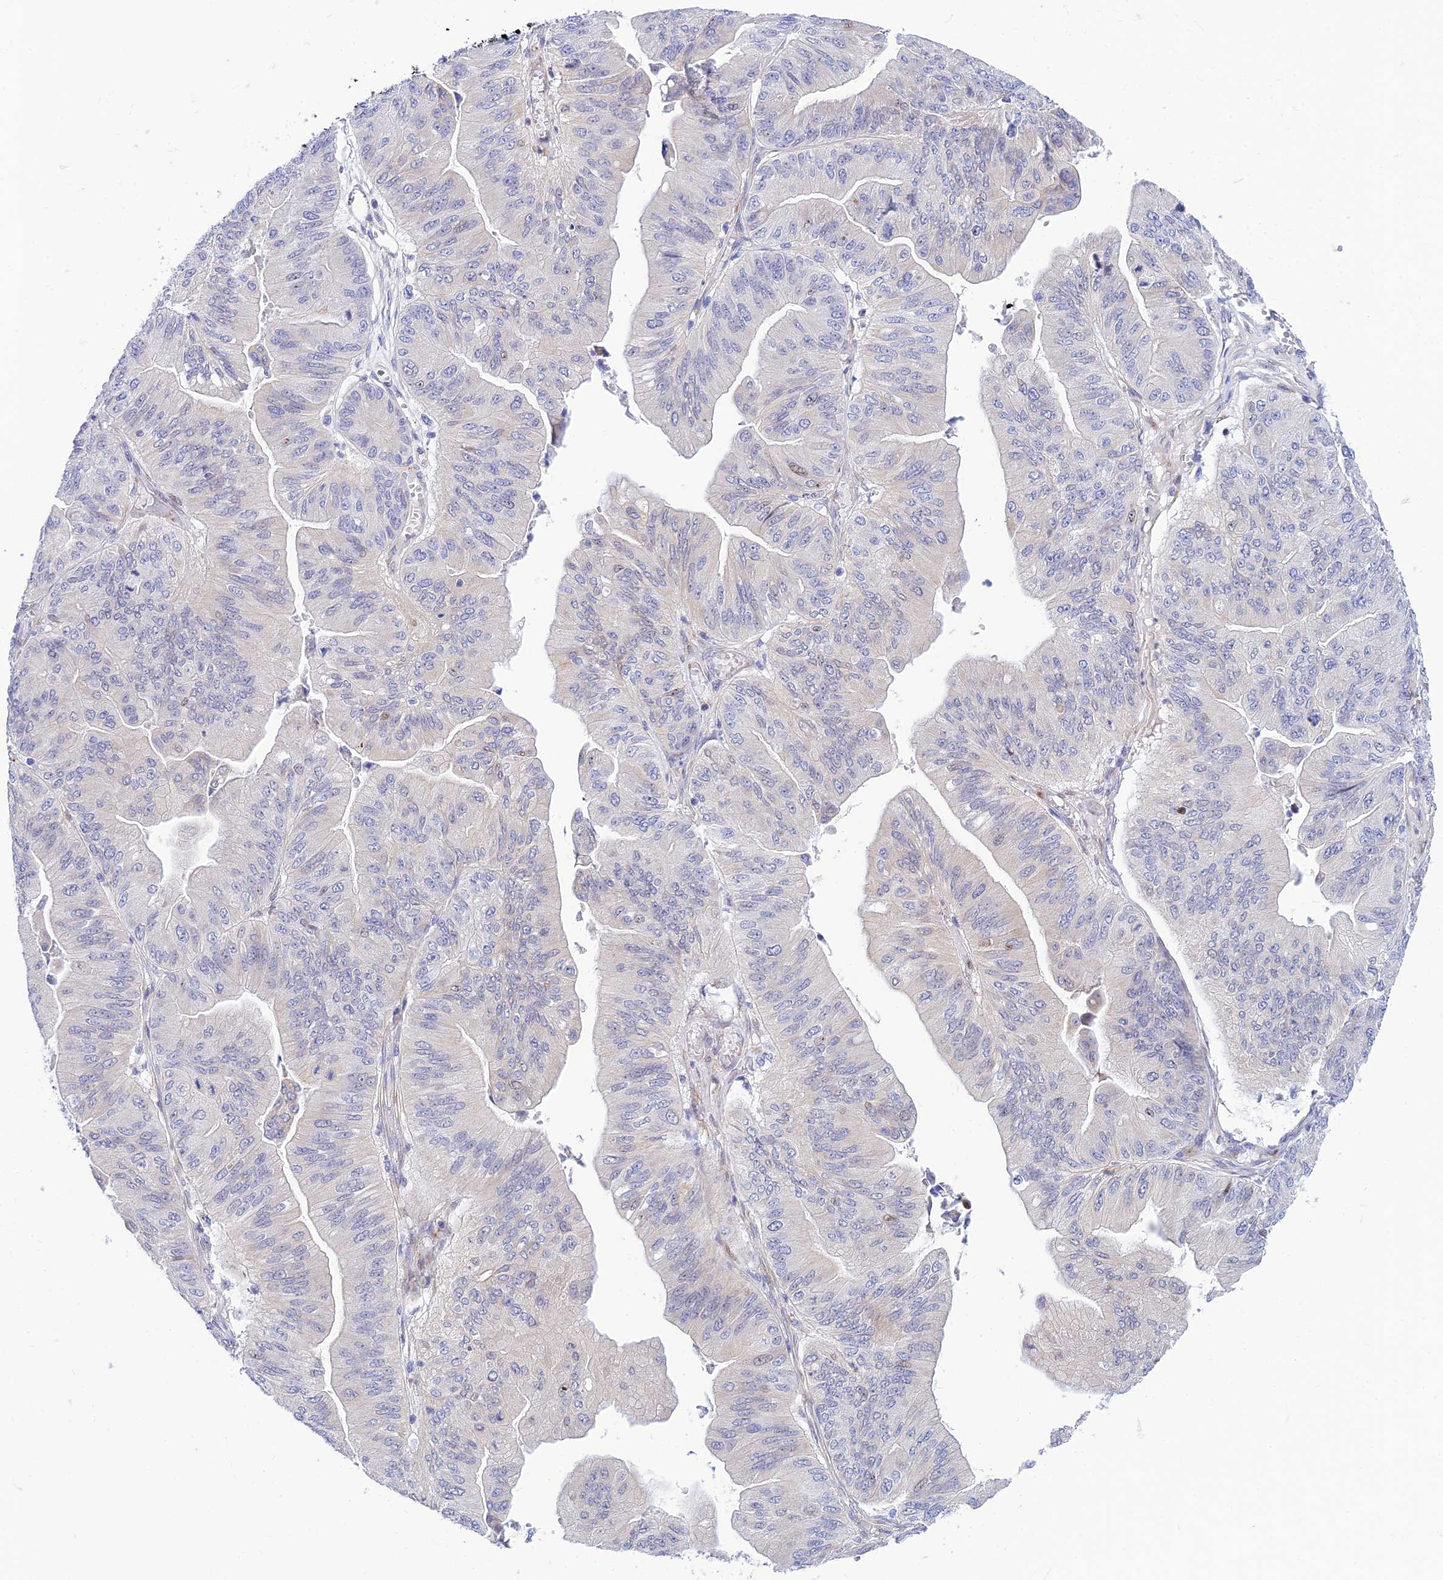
{"staining": {"intensity": "negative", "quantity": "none", "location": "none"}, "tissue": "ovarian cancer", "cell_type": "Tumor cells", "image_type": "cancer", "snomed": [{"axis": "morphology", "description": "Cystadenocarcinoma, mucinous, NOS"}, {"axis": "topography", "description": "Ovary"}], "caption": "Photomicrograph shows no significant protein expression in tumor cells of mucinous cystadenocarcinoma (ovarian).", "gene": "ZDHHC16", "patient": {"sex": "female", "age": 61}}